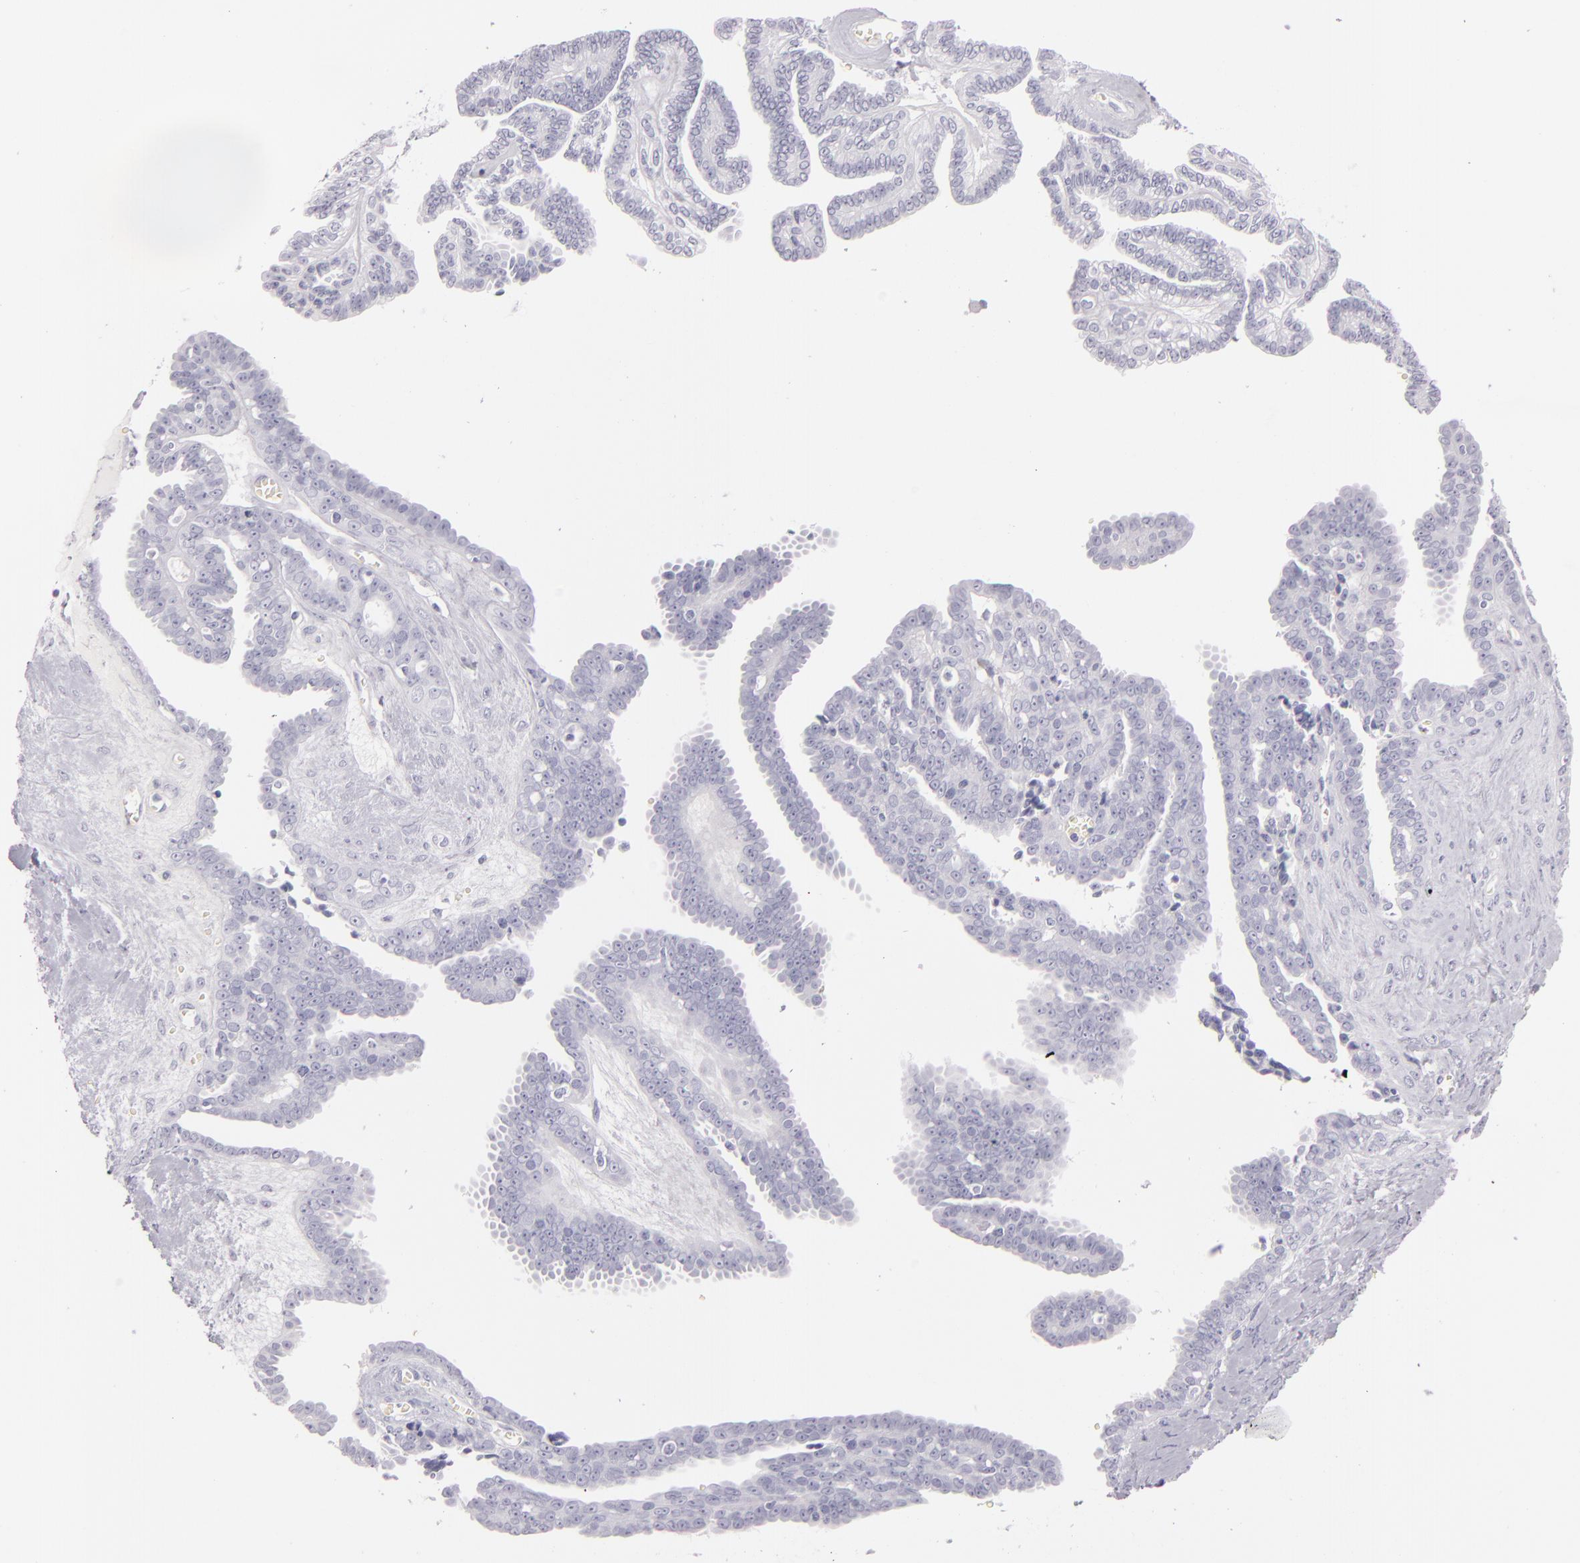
{"staining": {"intensity": "negative", "quantity": "none", "location": "none"}, "tissue": "ovarian cancer", "cell_type": "Tumor cells", "image_type": "cancer", "snomed": [{"axis": "morphology", "description": "Cystadenocarcinoma, serous, NOS"}, {"axis": "topography", "description": "Ovary"}], "caption": "Tumor cells are negative for brown protein staining in ovarian serous cystadenocarcinoma.", "gene": "FABP1", "patient": {"sex": "female", "age": 71}}